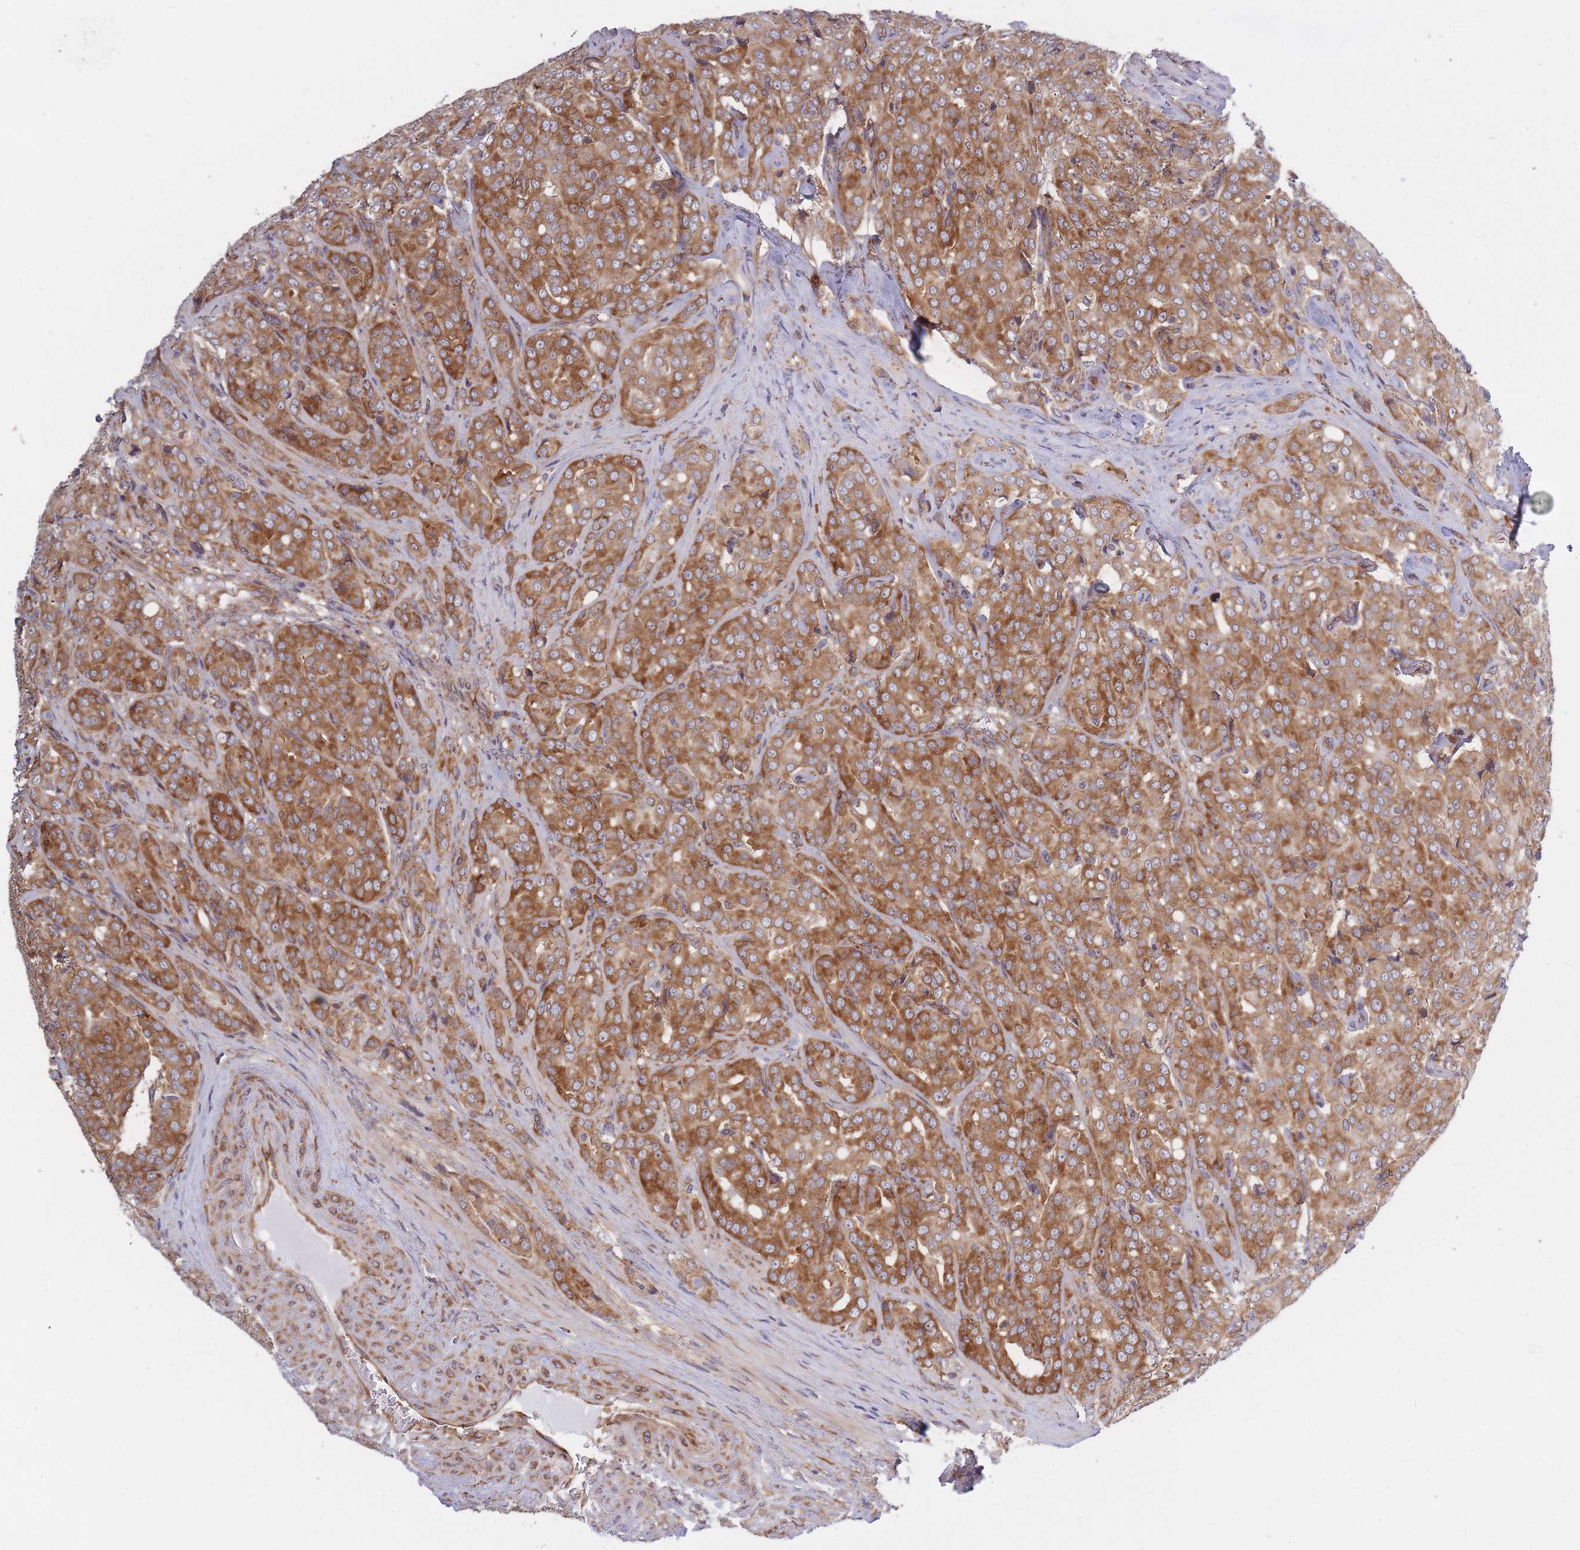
{"staining": {"intensity": "strong", "quantity": ">75%", "location": "cytoplasmic/membranous"}, "tissue": "prostate cancer", "cell_type": "Tumor cells", "image_type": "cancer", "snomed": [{"axis": "morphology", "description": "Adenocarcinoma, High grade"}, {"axis": "topography", "description": "Prostate"}], "caption": "A micrograph of human prostate cancer (adenocarcinoma (high-grade)) stained for a protein reveals strong cytoplasmic/membranous brown staining in tumor cells.", "gene": "CCDC124", "patient": {"sex": "male", "age": 68}}